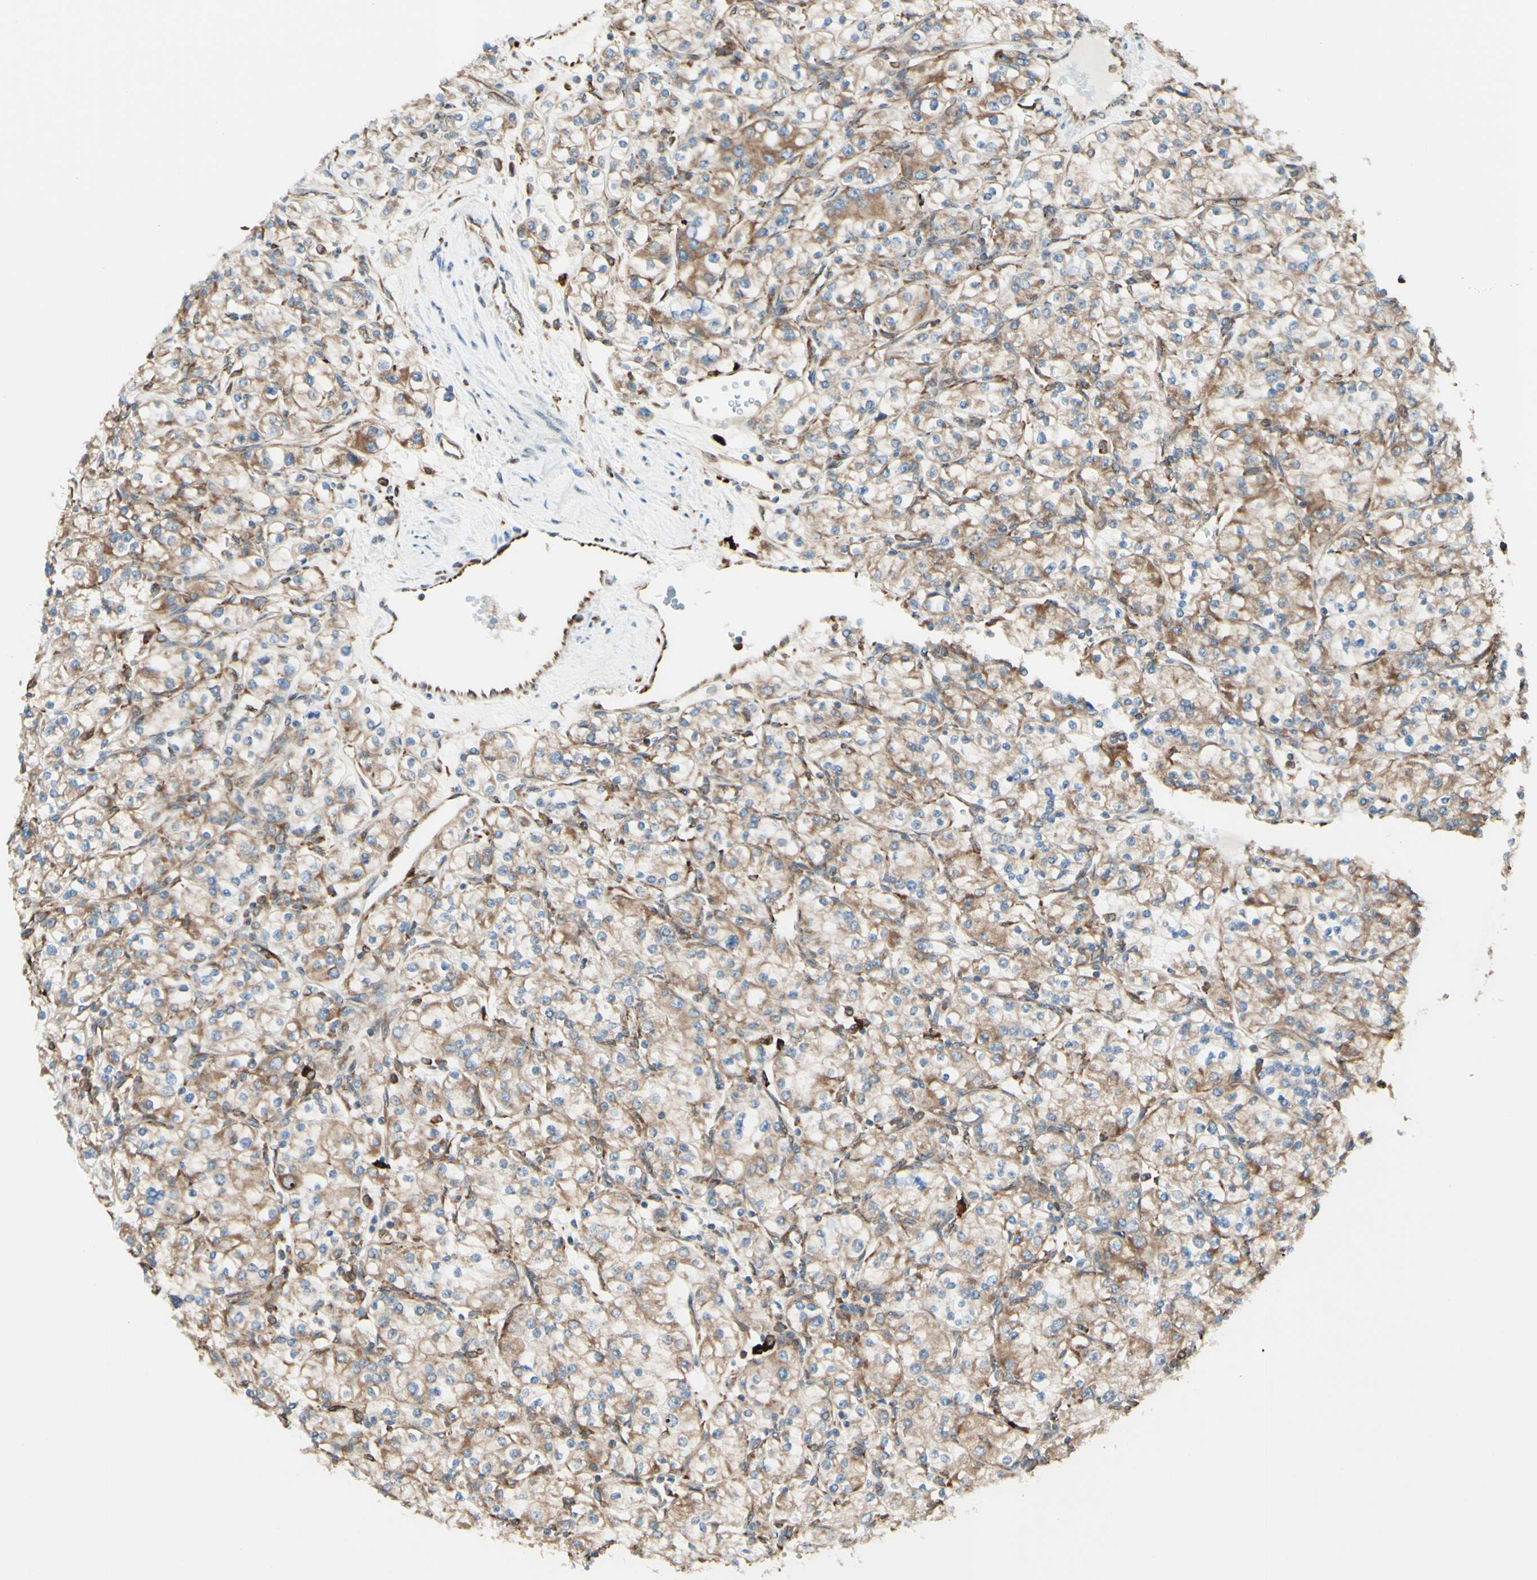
{"staining": {"intensity": "moderate", "quantity": ">75%", "location": "cytoplasmic/membranous"}, "tissue": "renal cancer", "cell_type": "Tumor cells", "image_type": "cancer", "snomed": [{"axis": "morphology", "description": "Adenocarcinoma, NOS"}, {"axis": "topography", "description": "Kidney"}], "caption": "Protein staining of adenocarcinoma (renal) tissue demonstrates moderate cytoplasmic/membranous expression in approximately >75% of tumor cells.", "gene": "DNAJB11", "patient": {"sex": "male", "age": 77}}